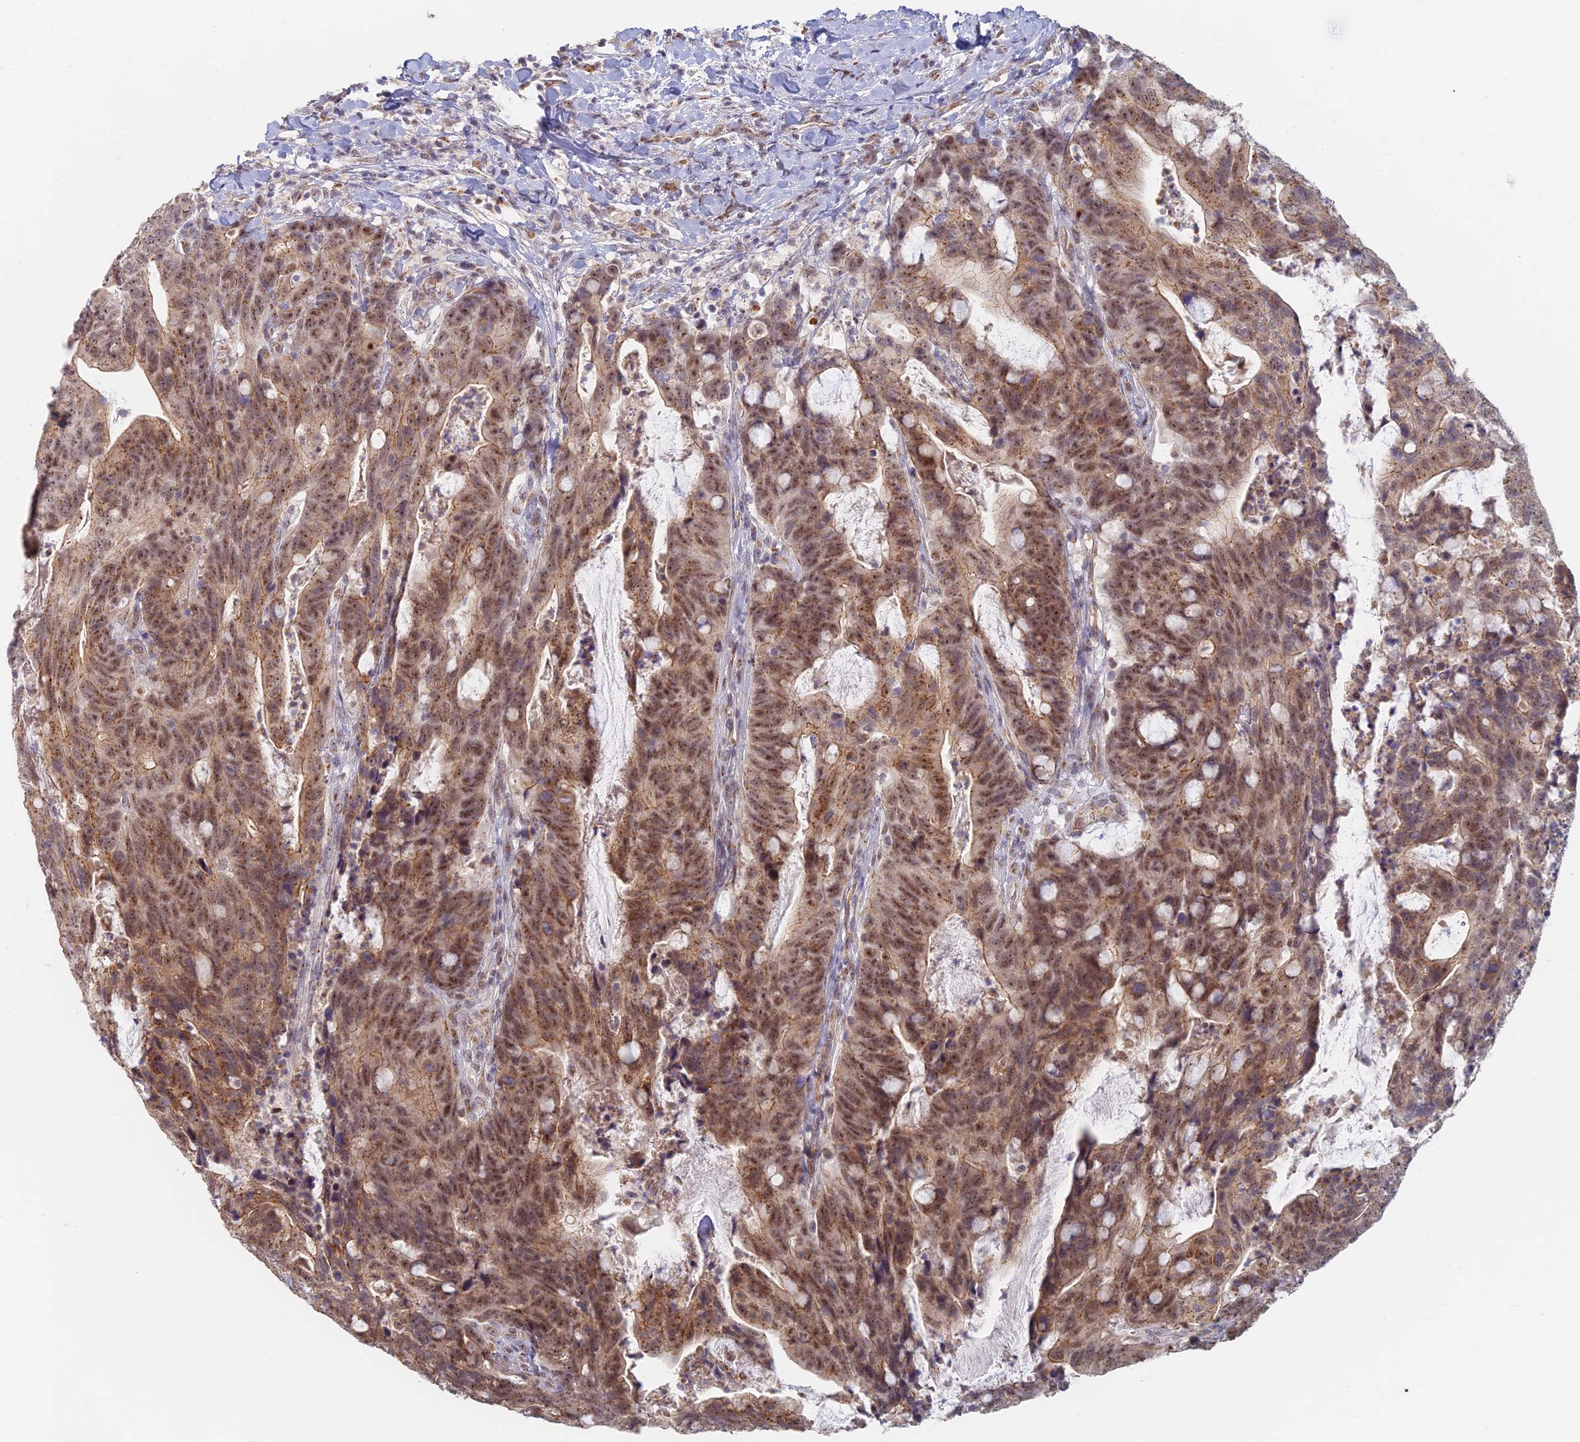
{"staining": {"intensity": "moderate", "quantity": ">75%", "location": "cytoplasmic/membranous,nuclear"}, "tissue": "colorectal cancer", "cell_type": "Tumor cells", "image_type": "cancer", "snomed": [{"axis": "morphology", "description": "Adenocarcinoma, NOS"}, {"axis": "topography", "description": "Colon"}], "caption": "Brown immunohistochemical staining in human colorectal cancer displays moderate cytoplasmic/membranous and nuclear positivity in approximately >75% of tumor cells.", "gene": "GPATCH1", "patient": {"sex": "female", "age": 82}}